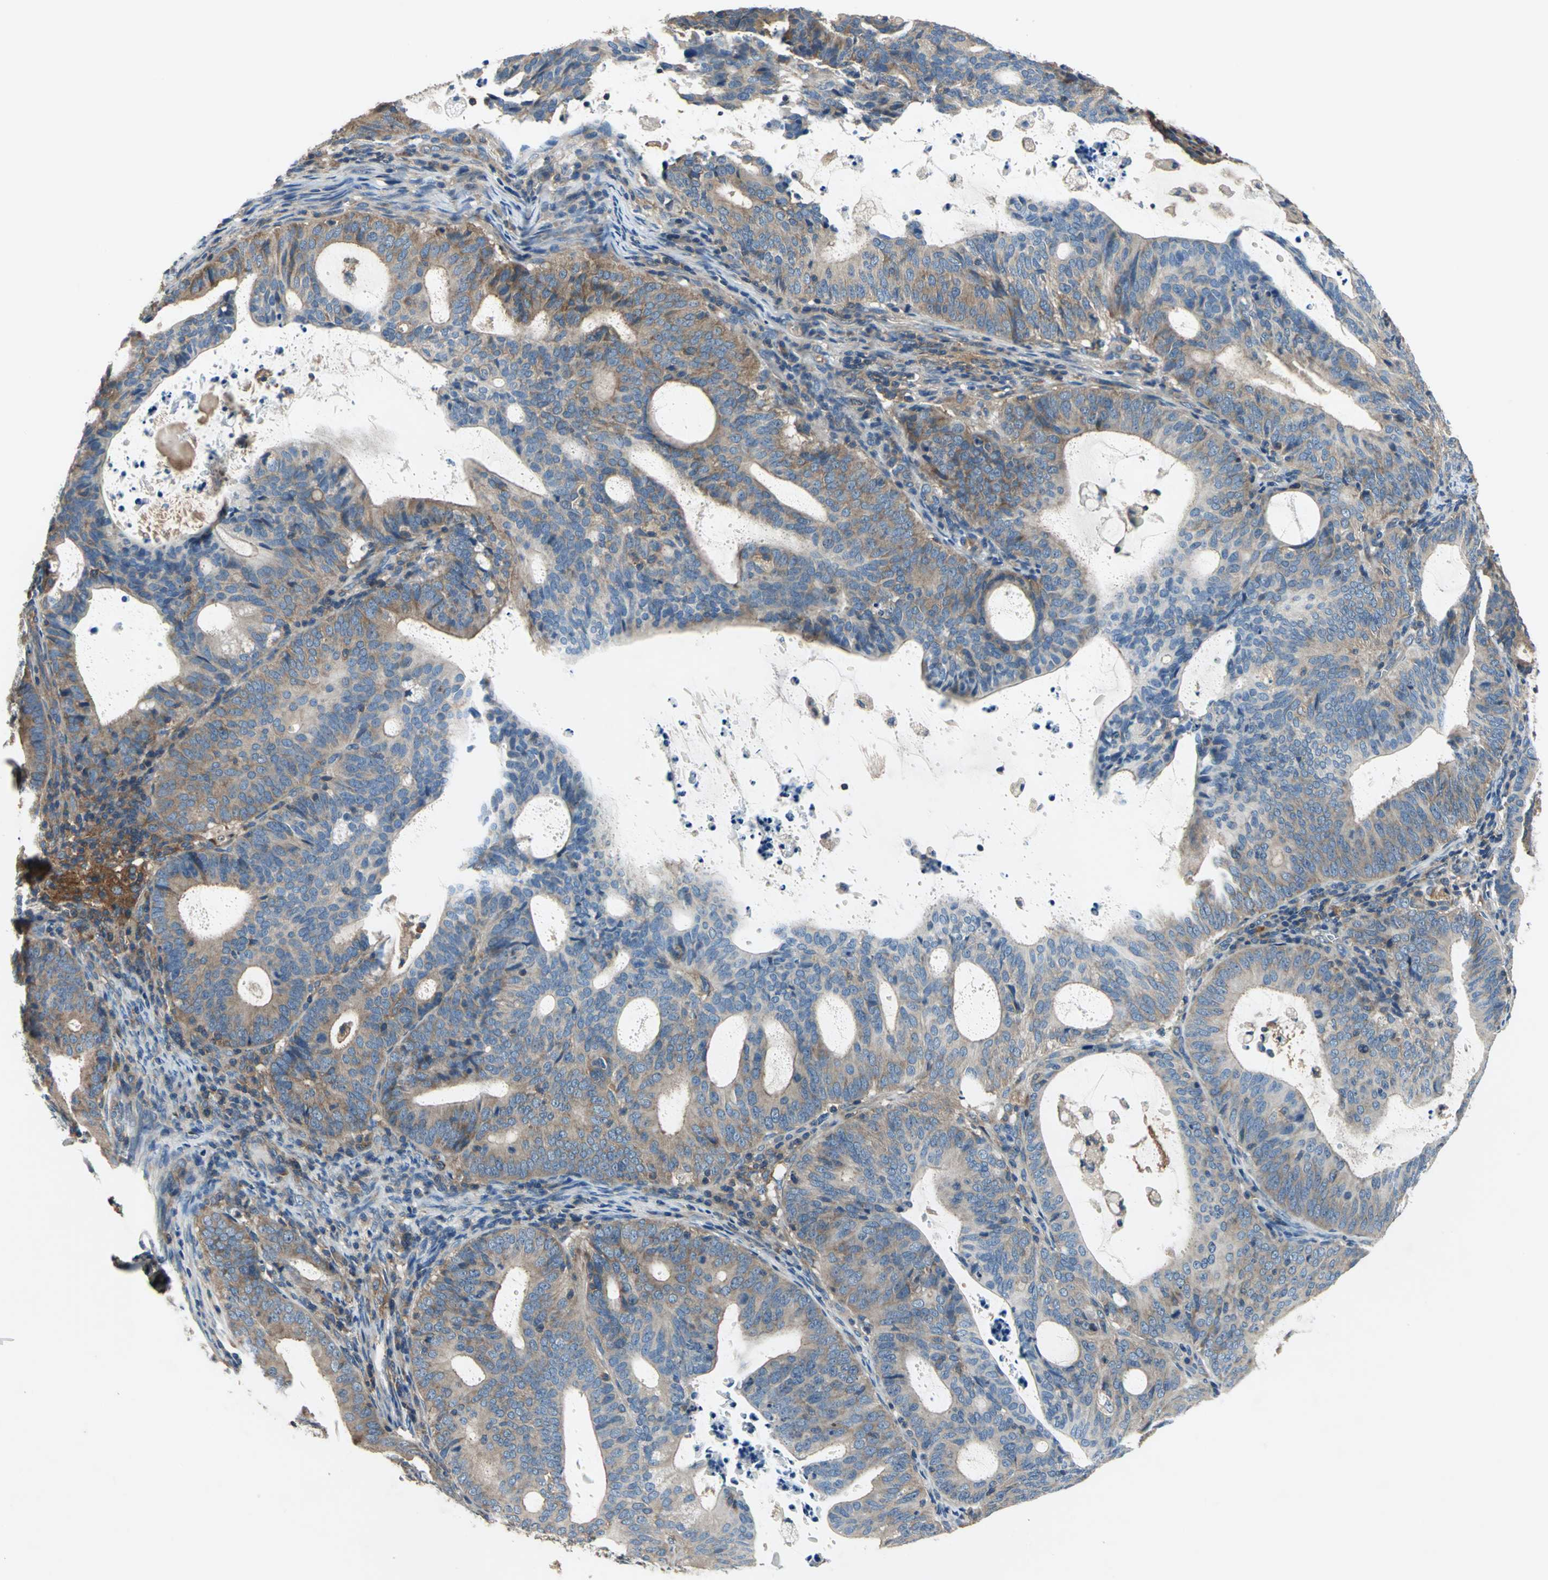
{"staining": {"intensity": "moderate", "quantity": ">75%", "location": "cytoplasmic/membranous"}, "tissue": "endometrial cancer", "cell_type": "Tumor cells", "image_type": "cancer", "snomed": [{"axis": "morphology", "description": "Adenocarcinoma, NOS"}, {"axis": "topography", "description": "Uterus"}], "caption": "Adenocarcinoma (endometrial) stained for a protein demonstrates moderate cytoplasmic/membranous positivity in tumor cells.", "gene": "DDX3Y", "patient": {"sex": "female", "age": 83}}